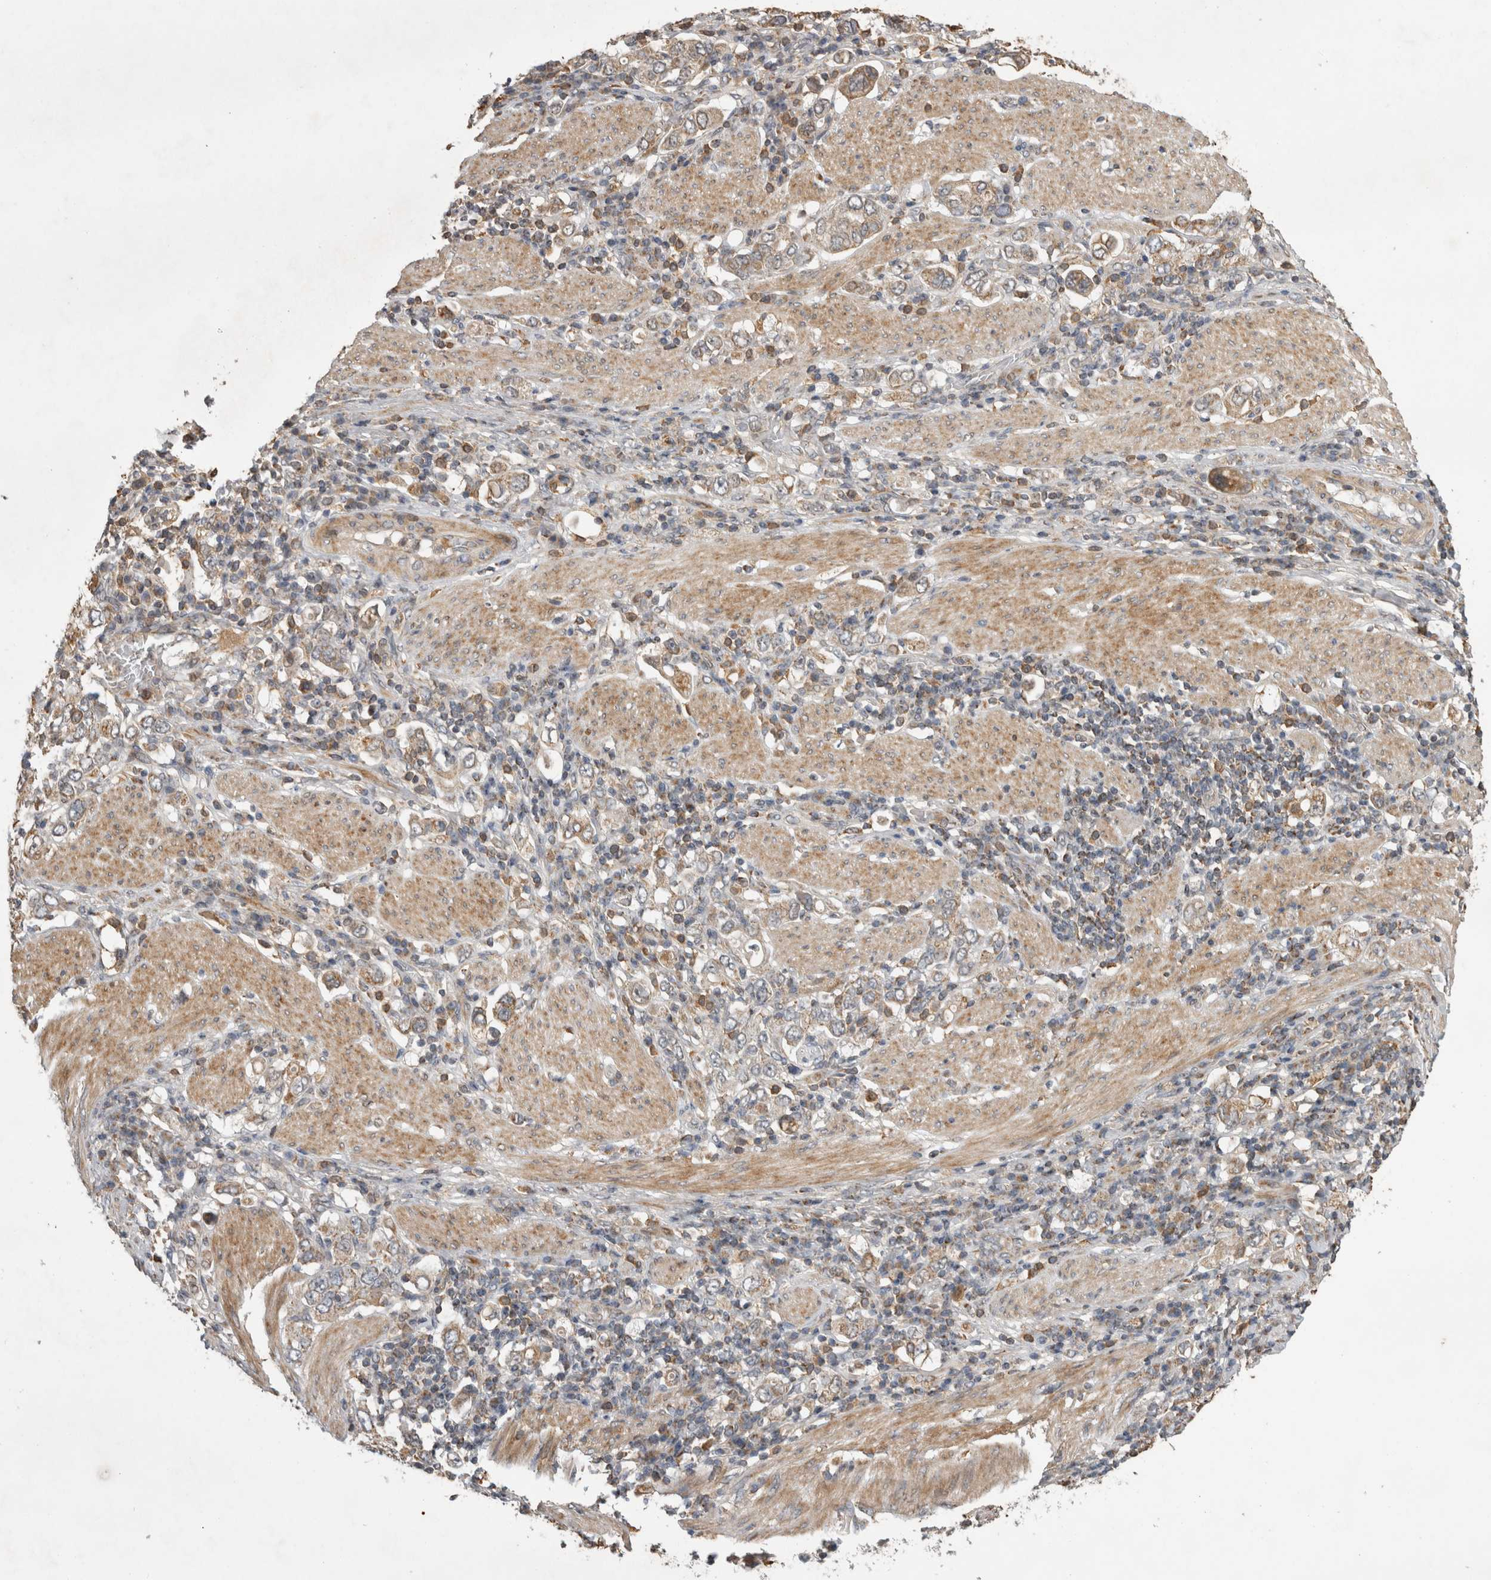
{"staining": {"intensity": "weak", "quantity": ">75%", "location": "cytoplasmic/membranous"}, "tissue": "stomach cancer", "cell_type": "Tumor cells", "image_type": "cancer", "snomed": [{"axis": "morphology", "description": "Adenocarcinoma, NOS"}, {"axis": "topography", "description": "Stomach, upper"}], "caption": "Protein expression analysis of human stomach cancer (adenocarcinoma) reveals weak cytoplasmic/membranous positivity in approximately >75% of tumor cells.", "gene": "KCNIP1", "patient": {"sex": "male", "age": 62}}